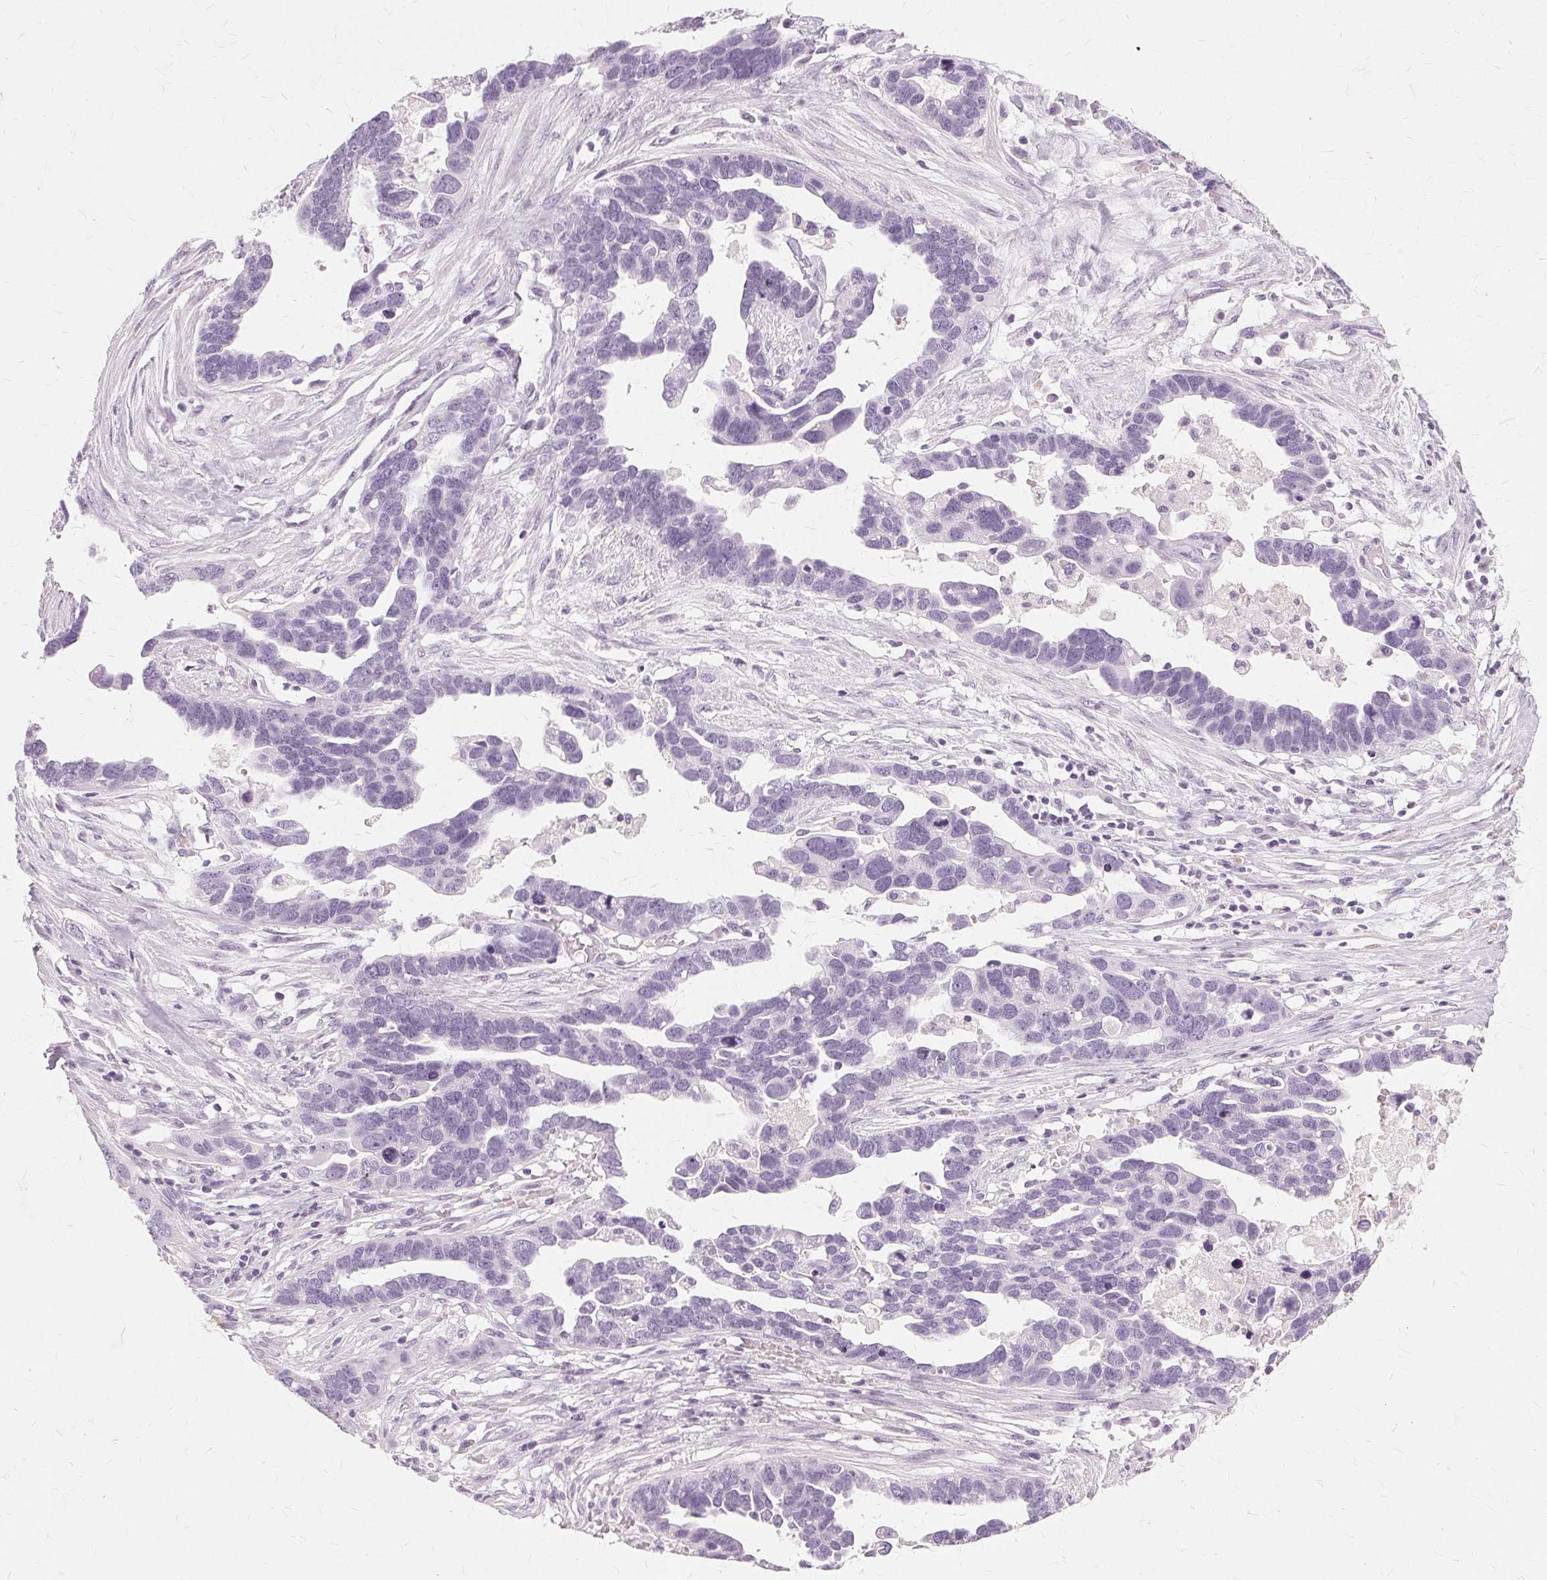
{"staining": {"intensity": "negative", "quantity": "none", "location": "none"}, "tissue": "ovarian cancer", "cell_type": "Tumor cells", "image_type": "cancer", "snomed": [{"axis": "morphology", "description": "Cystadenocarcinoma, serous, NOS"}, {"axis": "topography", "description": "Ovary"}], "caption": "Histopathology image shows no protein positivity in tumor cells of ovarian cancer (serous cystadenocarcinoma) tissue.", "gene": "SLC45A3", "patient": {"sex": "female", "age": 54}}